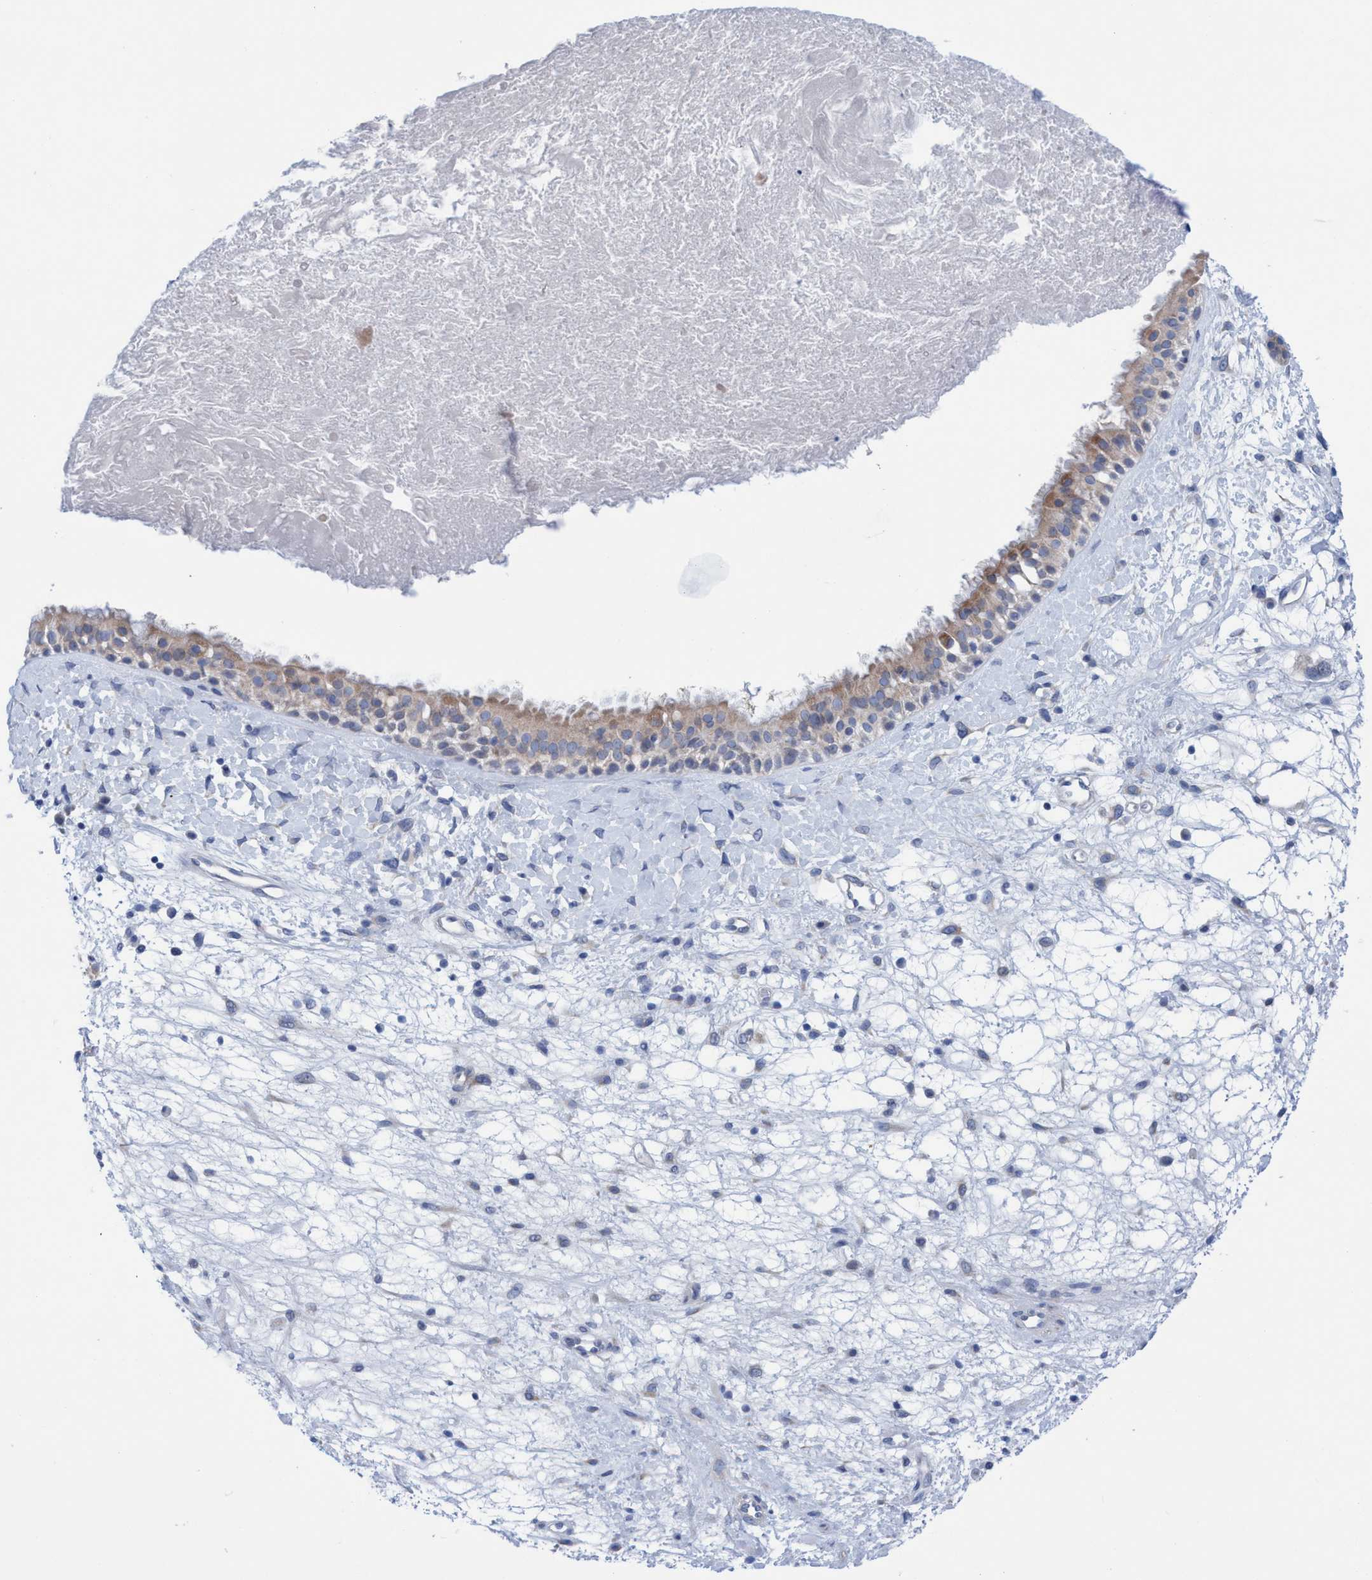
{"staining": {"intensity": "moderate", "quantity": "<25%", "location": "cytoplasmic/membranous"}, "tissue": "nasopharynx", "cell_type": "Respiratory epithelial cells", "image_type": "normal", "snomed": [{"axis": "morphology", "description": "Normal tissue, NOS"}, {"axis": "topography", "description": "Nasopharynx"}], "caption": "Brown immunohistochemical staining in normal human nasopharynx reveals moderate cytoplasmic/membranous expression in about <25% of respiratory epithelial cells. (DAB (3,3'-diaminobenzidine) IHC with brightfield microscopy, high magnification).", "gene": "RSAD1", "patient": {"sex": "male", "age": 22}}